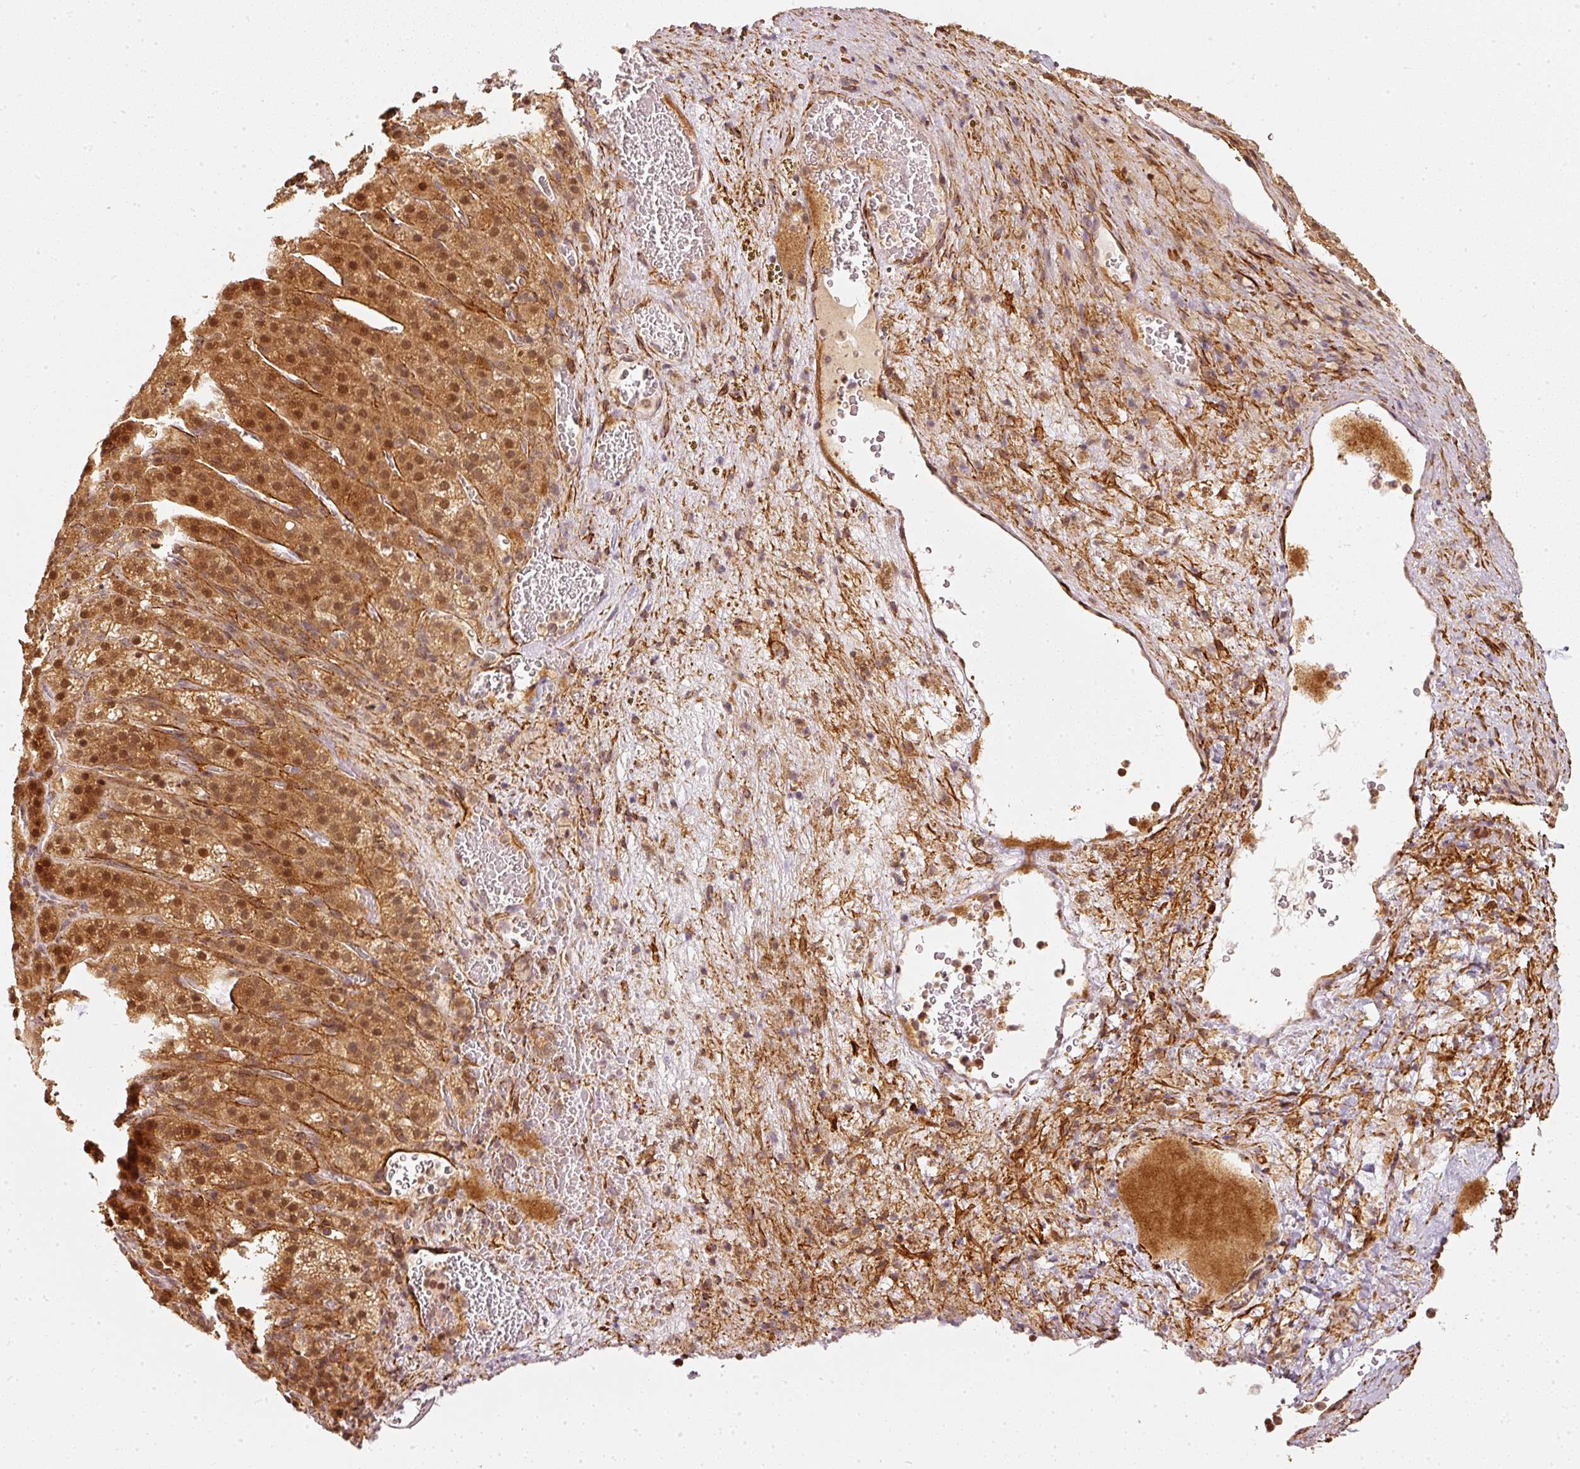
{"staining": {"intensity": "moderate", "quantity": ">75%", "location": "cytoplasmic/membranous,nuclear"}, "tissue": "adrenal gland", "cell_type": "Glandular cells", "image_type": "normal", "snomed": [{"axis": "morphology", "description": "Normal tissue, NOS"}, {"axis": "topography", "description": "Adrenal gland"}], "caption": "Immunohistochemical staining of benign adrenal gland demonstrates moderate cytoplasmic/membranous,nuclear protein positivity in approximately >75% of glandular cells.", "gene": "PSMD1", "patient": {"sex": "female", "age": 41}}